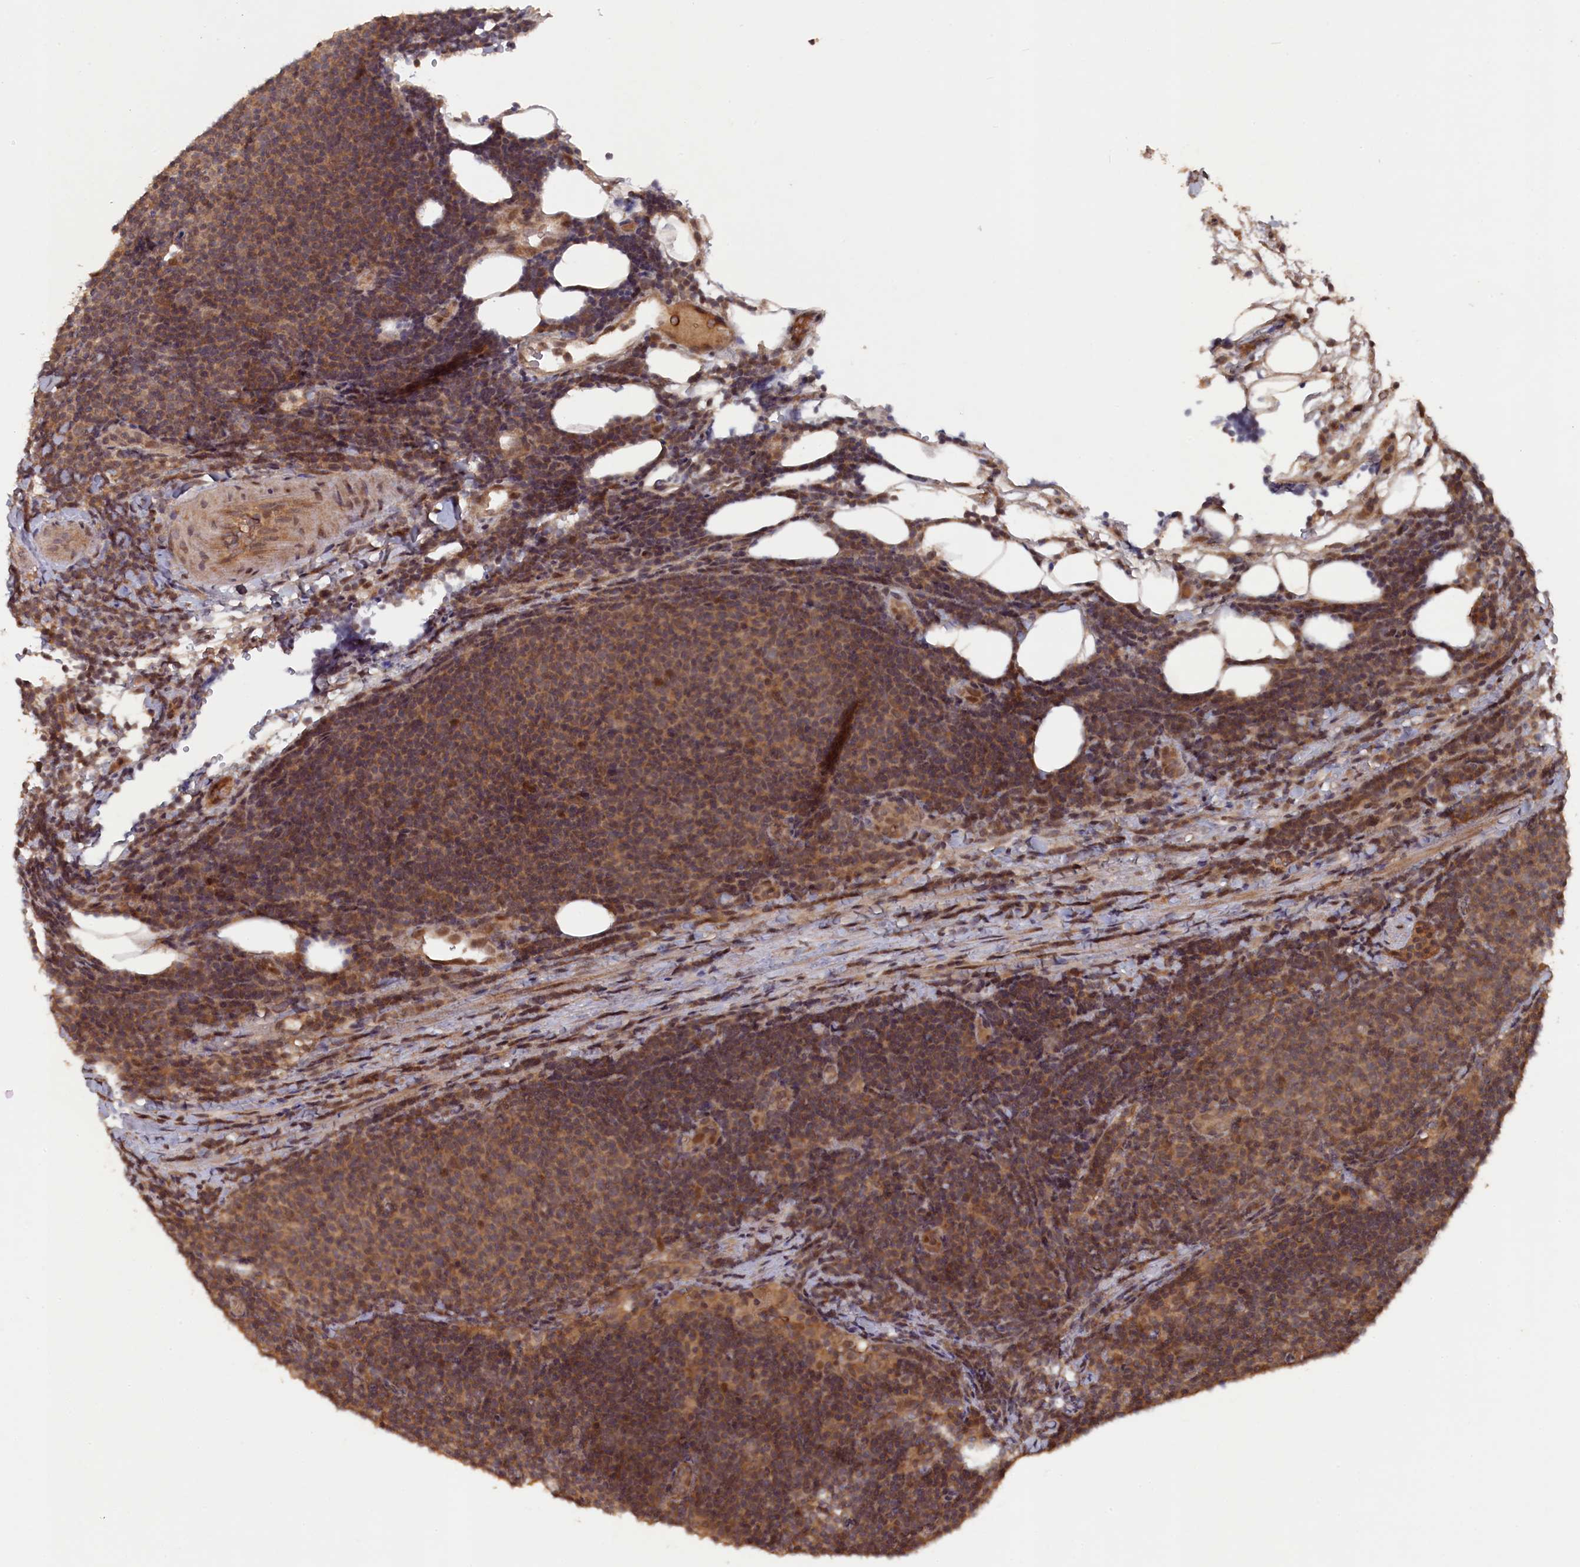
{"staining": {"intensity": "moderate", "quantity": ">75%", "location": "cytoplasmic/membranous"}, "tissue": "lymphoma", "cell_type": "Tumor cells", "image_type": "cancer", "snomed": [{"axis": "morphology", "description": "Malignant lymphoma, non-Hodgkin's type, Low grade"}, {"axis": "topography", "description": "Lymph node"}], "caption": "The micrograph displays staining of malignant lymphoma, non-Hodgkin's type (low-grade), revealing moderate cytoplasmic/membranous protein expression (brown color) within tumor cells.", "gene": "TMC5", "patient": {"sex": "male", "age": 66}}